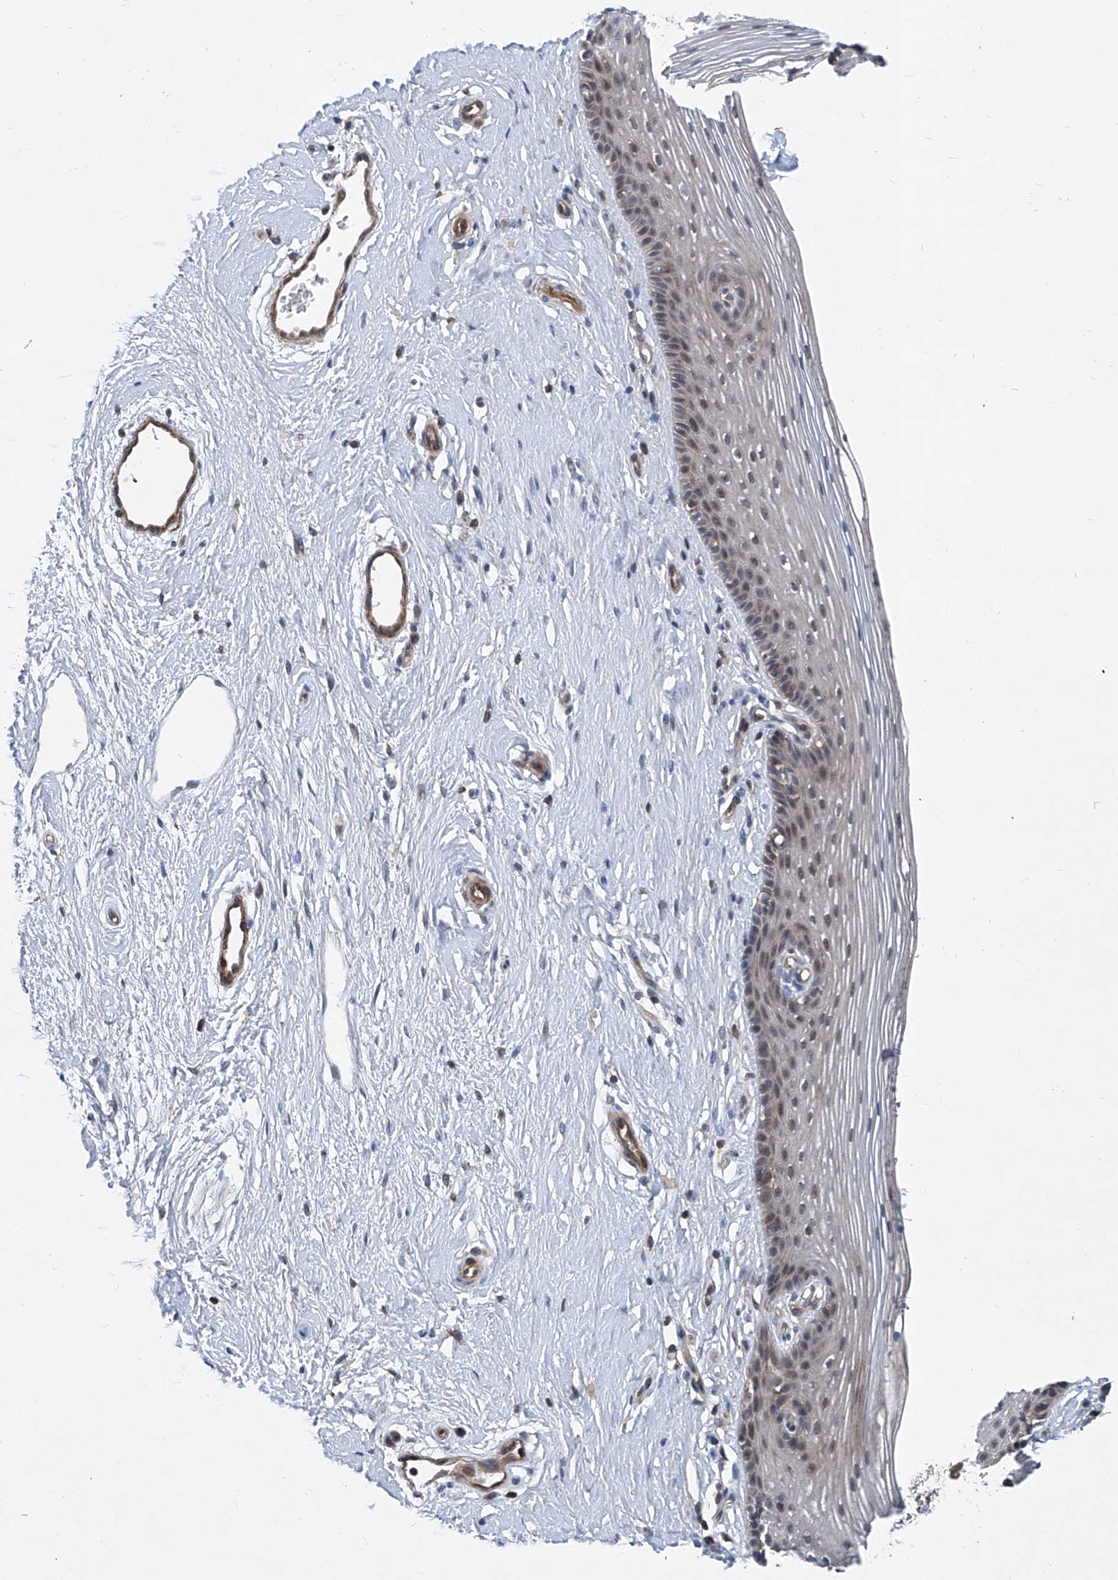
{"staining": {"intensity": "weak", "quantity": "<25%", "location": "nuclear"}, "tissue": "vagina", "cell_type": "Squamous epithelial cells", "image_type": "normal", "snomed": [{"axis": "morphology", "description": "Normal tissue, NOS"}, {"axis": "topography", "description": "Vagina"}], "caption": "DAB immunohistochemical staining of normal human vagina demonstrates no significant staining in squamous epithelial cells. Brightfield microscopy of immunohistochemistry stained with DAB (brown) and hematoxylin (blue), captured at high magnification.", "gene": "NT5C3A", "patient": {"sex": "female", "age": 46}}